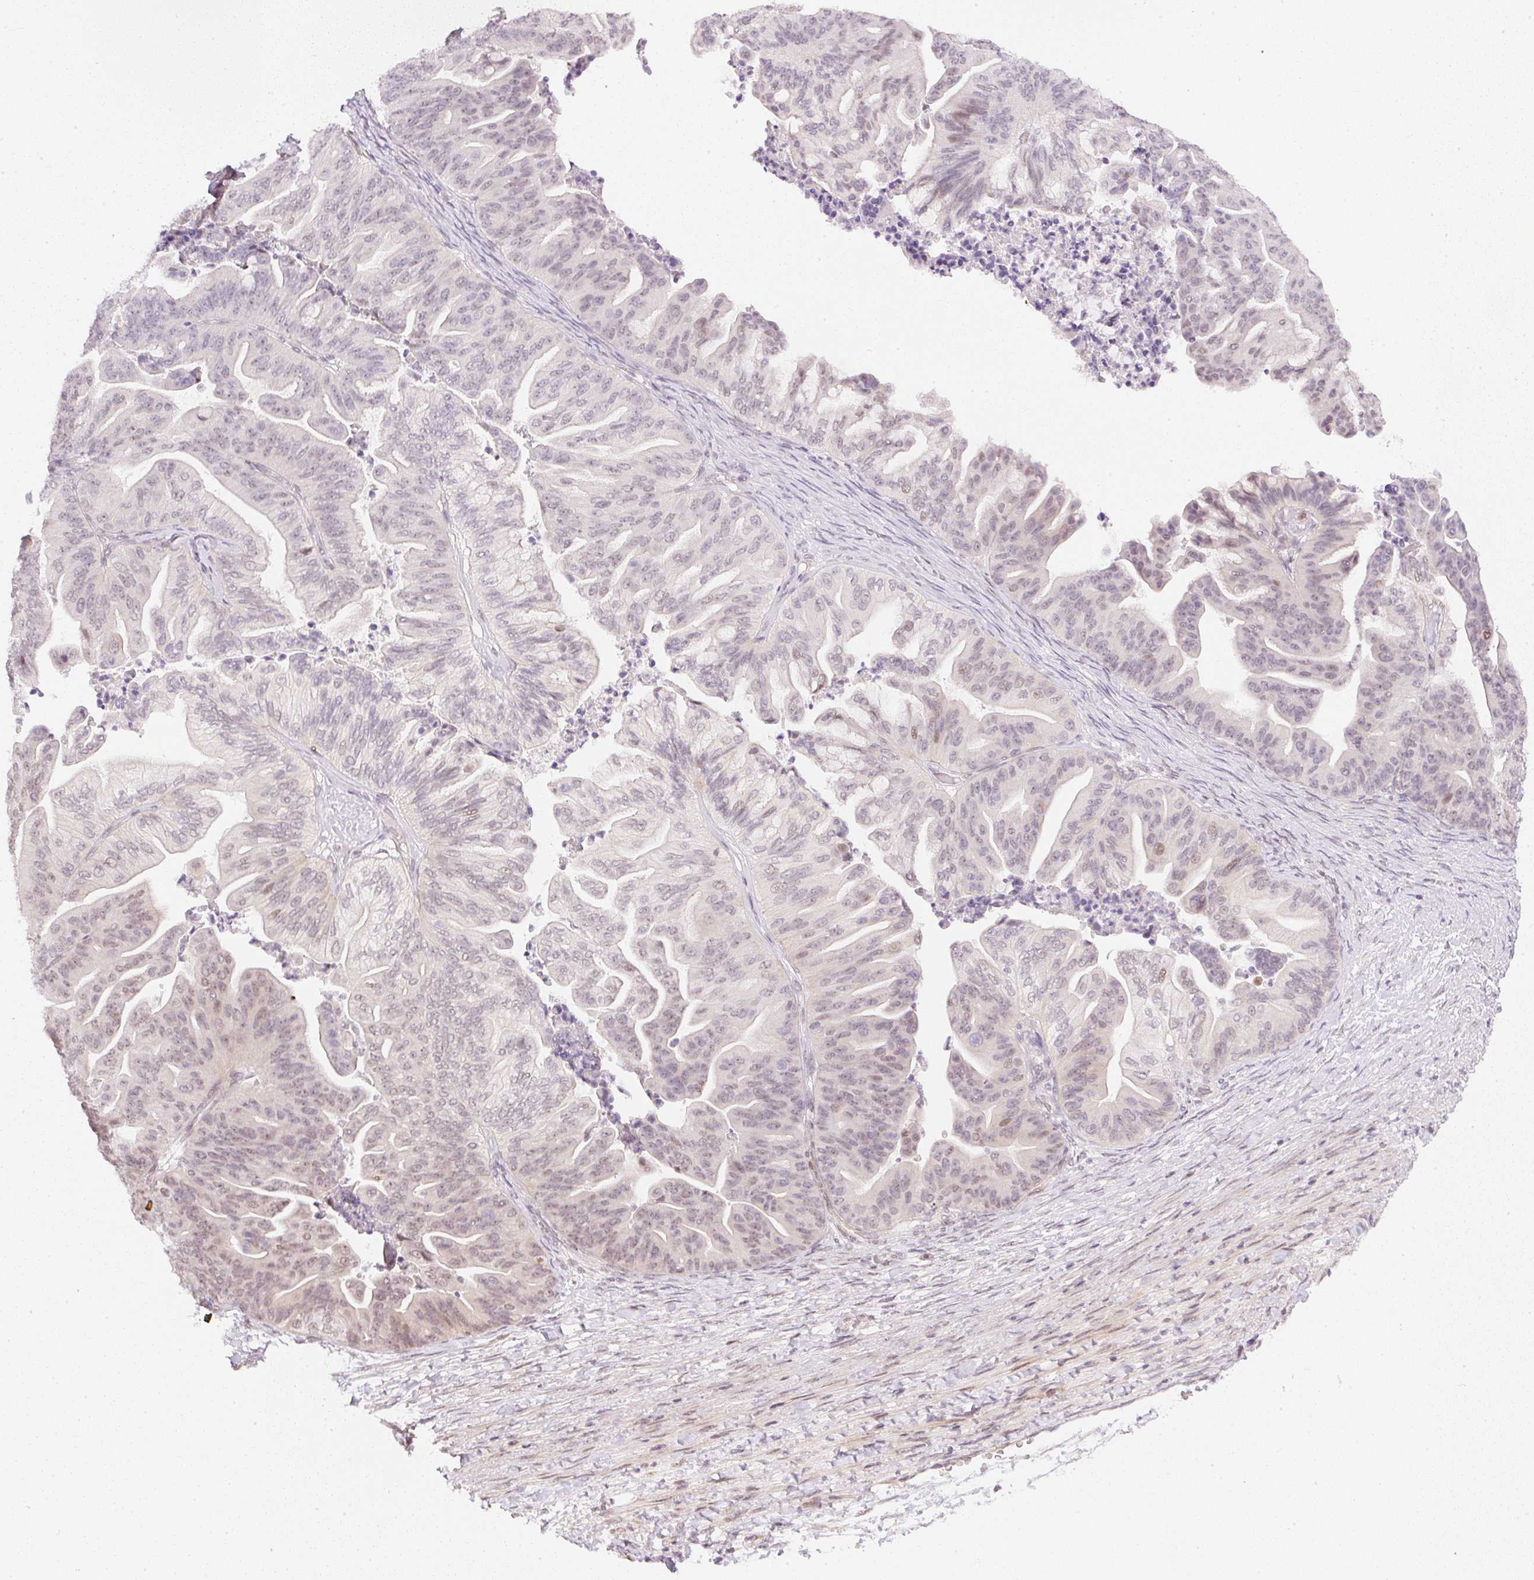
{"staining": {"intensity": "weak", "quantity": "25%-75%", "location": "nuclear"}, "tissue": "ovarian cancer", "cell_type": "Tumor cells", "image_type": "cancer", "snomed": [{"axis": "morphology", "description": "Cystadenocarcinoma, mucinous, NOS"}, {"axis": "topography", "description": "Ovary"}], "caption": "Immunohistochemical staining of human ovarian cancer (mucinous cystadenocarcinoma) displays low levels of weak nuclear protein positivity in approximately 25%-75% of tumor cells.", "gene": "DPPA4", "patient": {"sex": "female", "age": 67}}